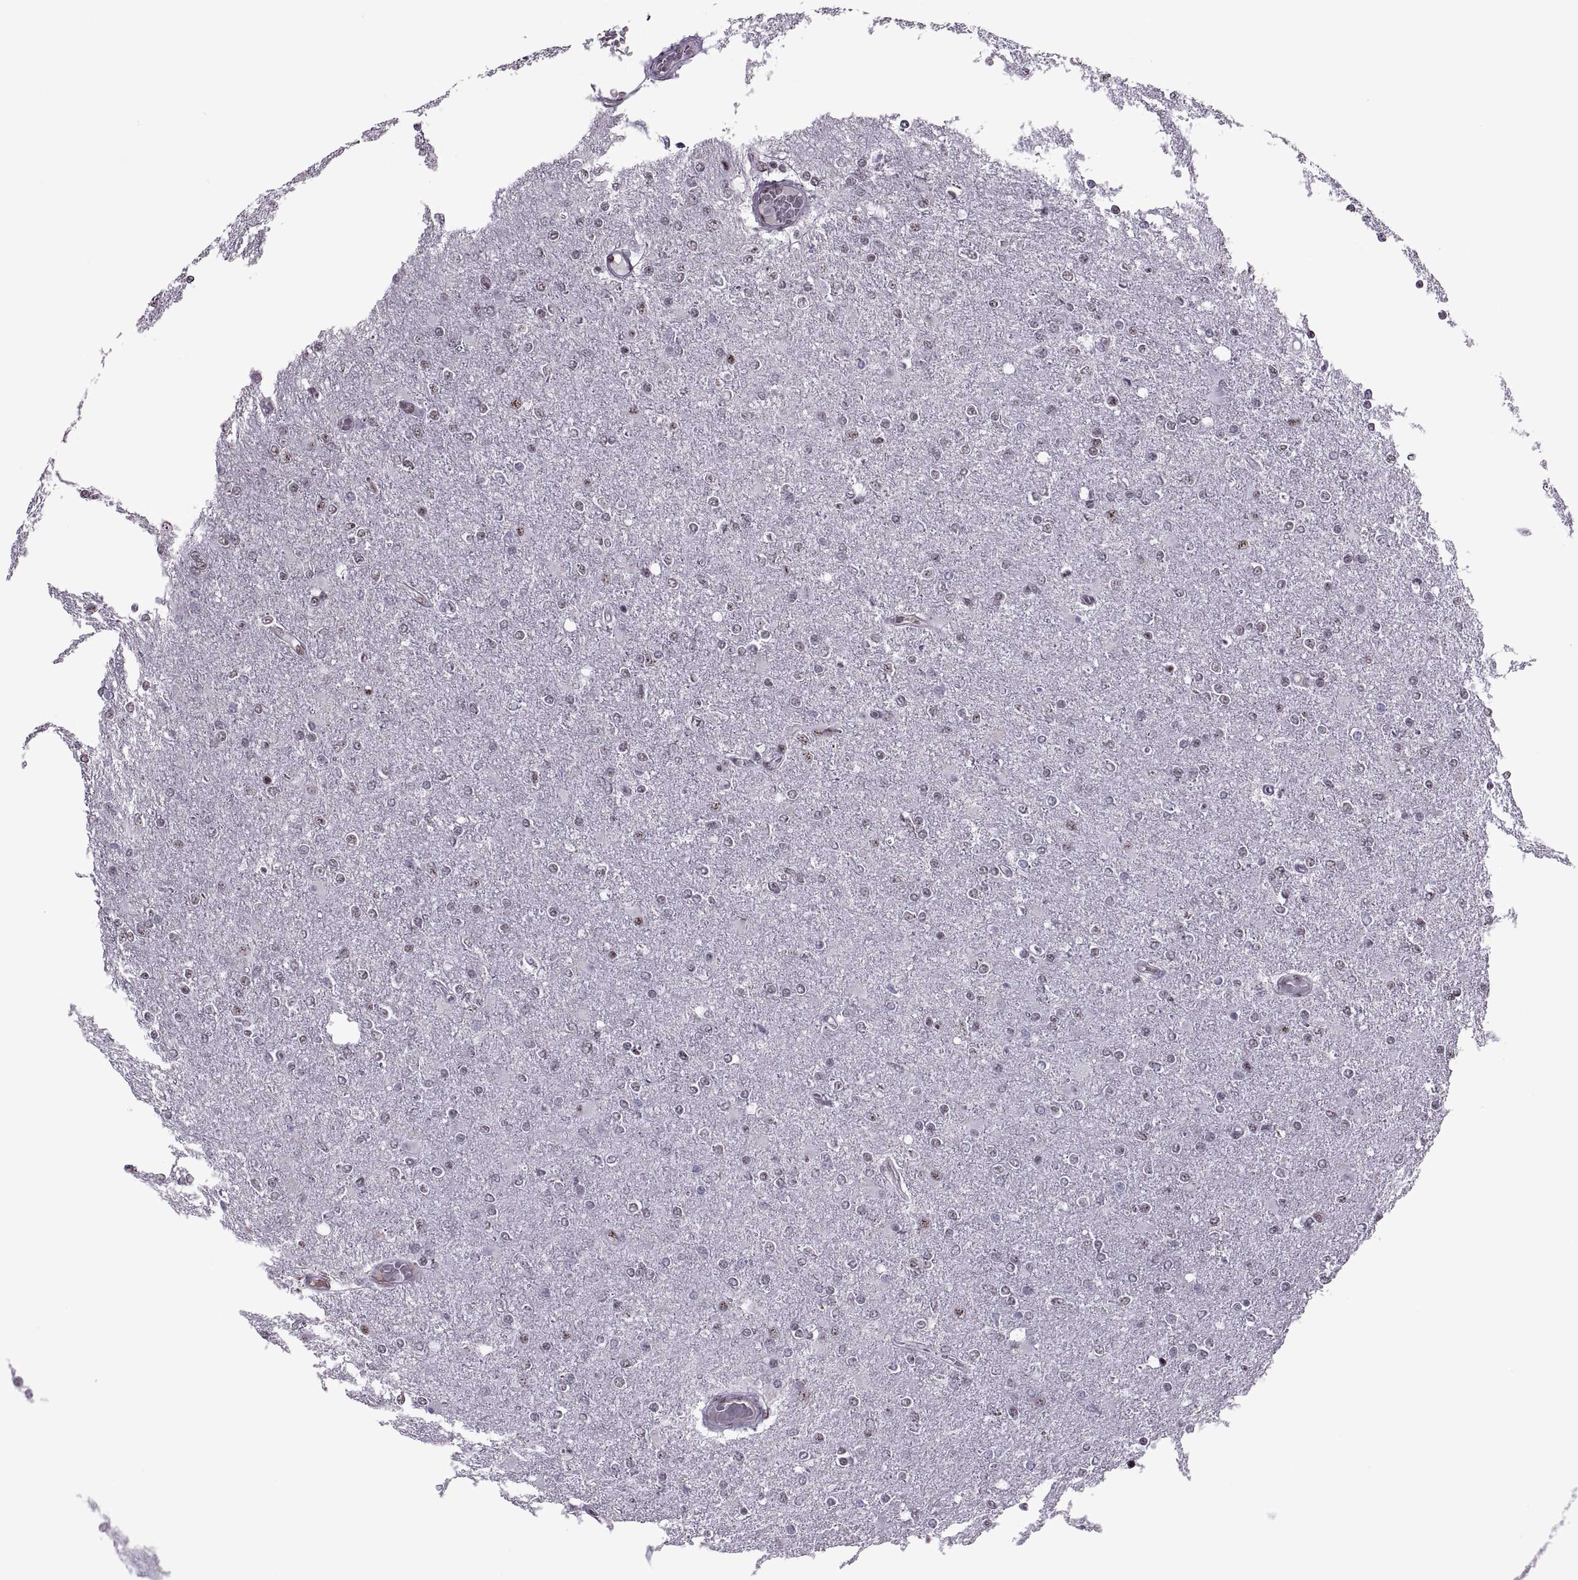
{"staining": {"intensity": "weak", "quantity": "<25%", "location": "nuclear"}, "tissue": "glioma", "cell_type": "Tumor cells", "image_type": "cancer", "snomed": [{"axis": "morphology", "description": "Glioma, malignant, High grade"}, {"axis": "topography", "description": "Cerebral cortex"}], "caption": "This is a image of IHC staining of malignant high-grade glioma, which shows no expression in tumor cells.", "gene": "MAGEA4", "patient": {"sex": "male", "age": 70}}